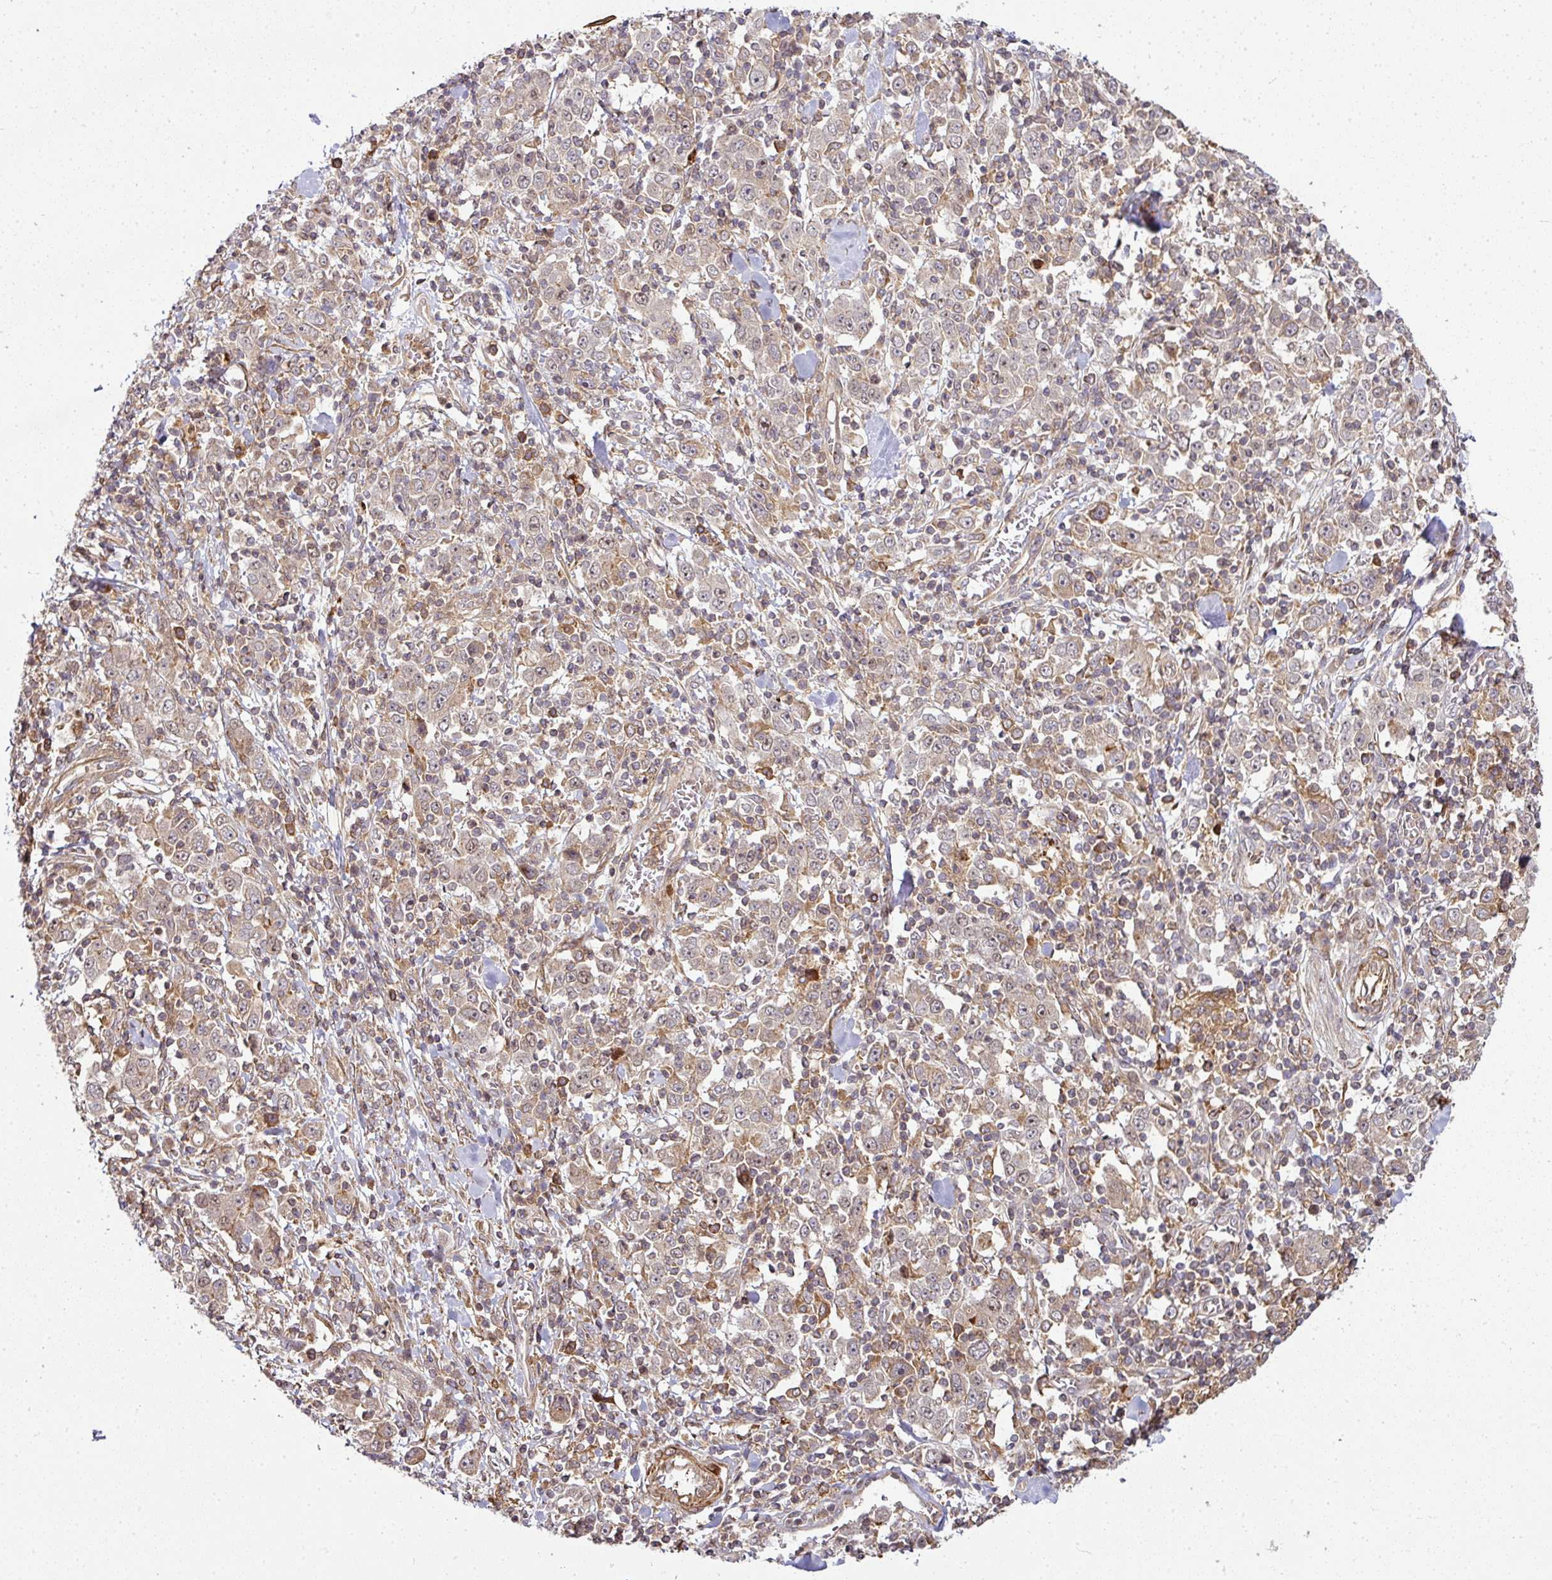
{"staining": {"intensity": "weak", "quantity": "<25%", "location": "cytoplasmic/membranous"}, "tissue": "stomach cancer", "cell_type": "Tumor cells", "image_type": "cancer", "snomed": [{"axis": "morphology", "description": "Normal tissue, NOS"}, {"axis": "morphology", "description": "Adenocarcinoma, NOS"}, {"axis": "topography", "description": "Stomach, upper"}, {"axis": "topography", "description": "Stomach"}], "caption": "A high-resolution photomicrograph shows IHC staining of stomach cancer, which reveals no significant expression in tumor cells.", "gene": "ATAT1", "patient": {"sex": "male", "age": 59}}